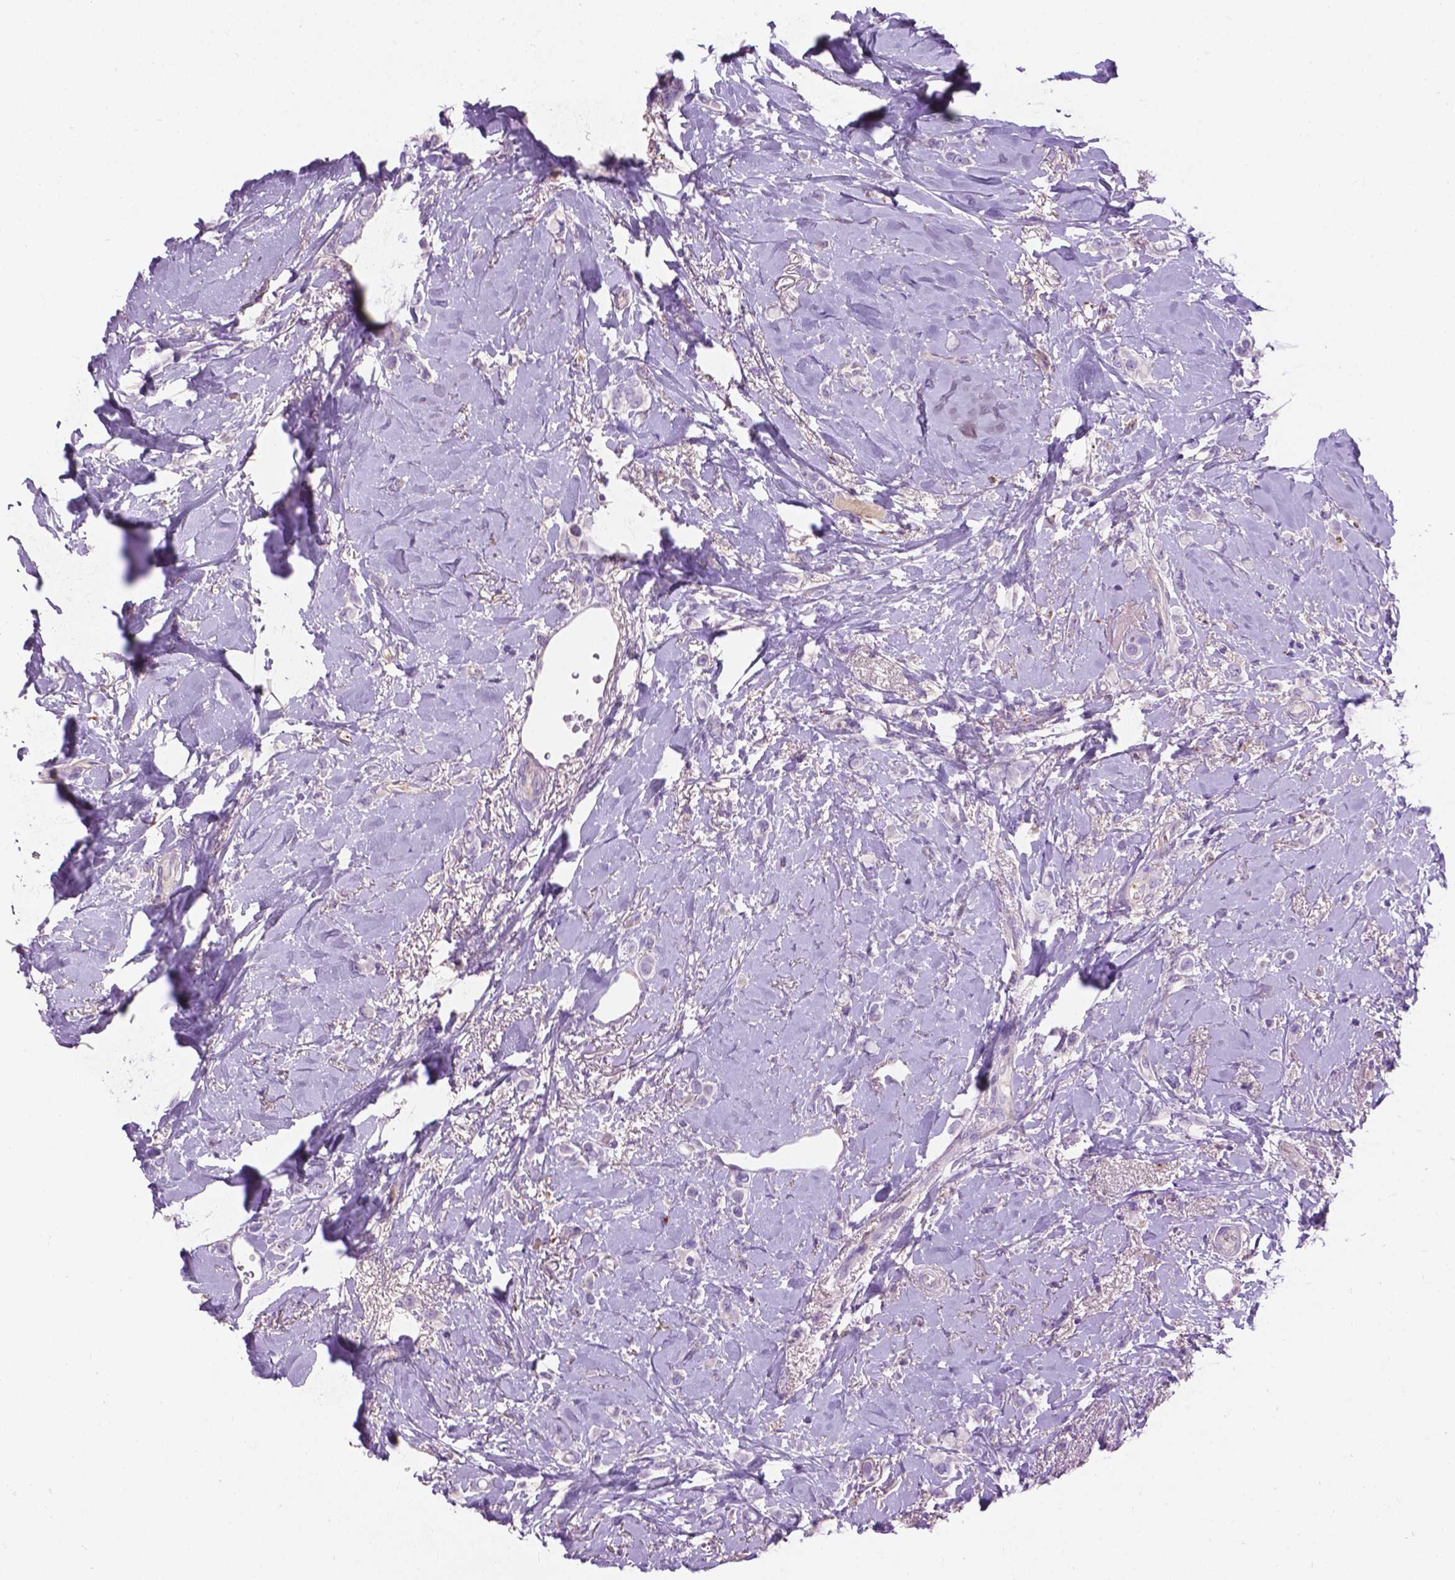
{"staining": {"intensity": "negative", "quantity": "none", "location": "none"}, "tissue": "breast cancer", "cell_type": "Tumor cells", "image_type": "cancer", "snomed": [{"axis": "morphology", "description": "Lobular carcinoma"}, {"axis": "topography", "description": "Breast"}], "caption": "IHC of breast lobular carcinoma displays no staining in tumor cells. (Brightfield microscopy of DAB (3,3'-diaminobenzidine) immunohistochemistry at high magnification).", "gene": "NOXO1", "patient": {"sex": "female", "age": 66}}